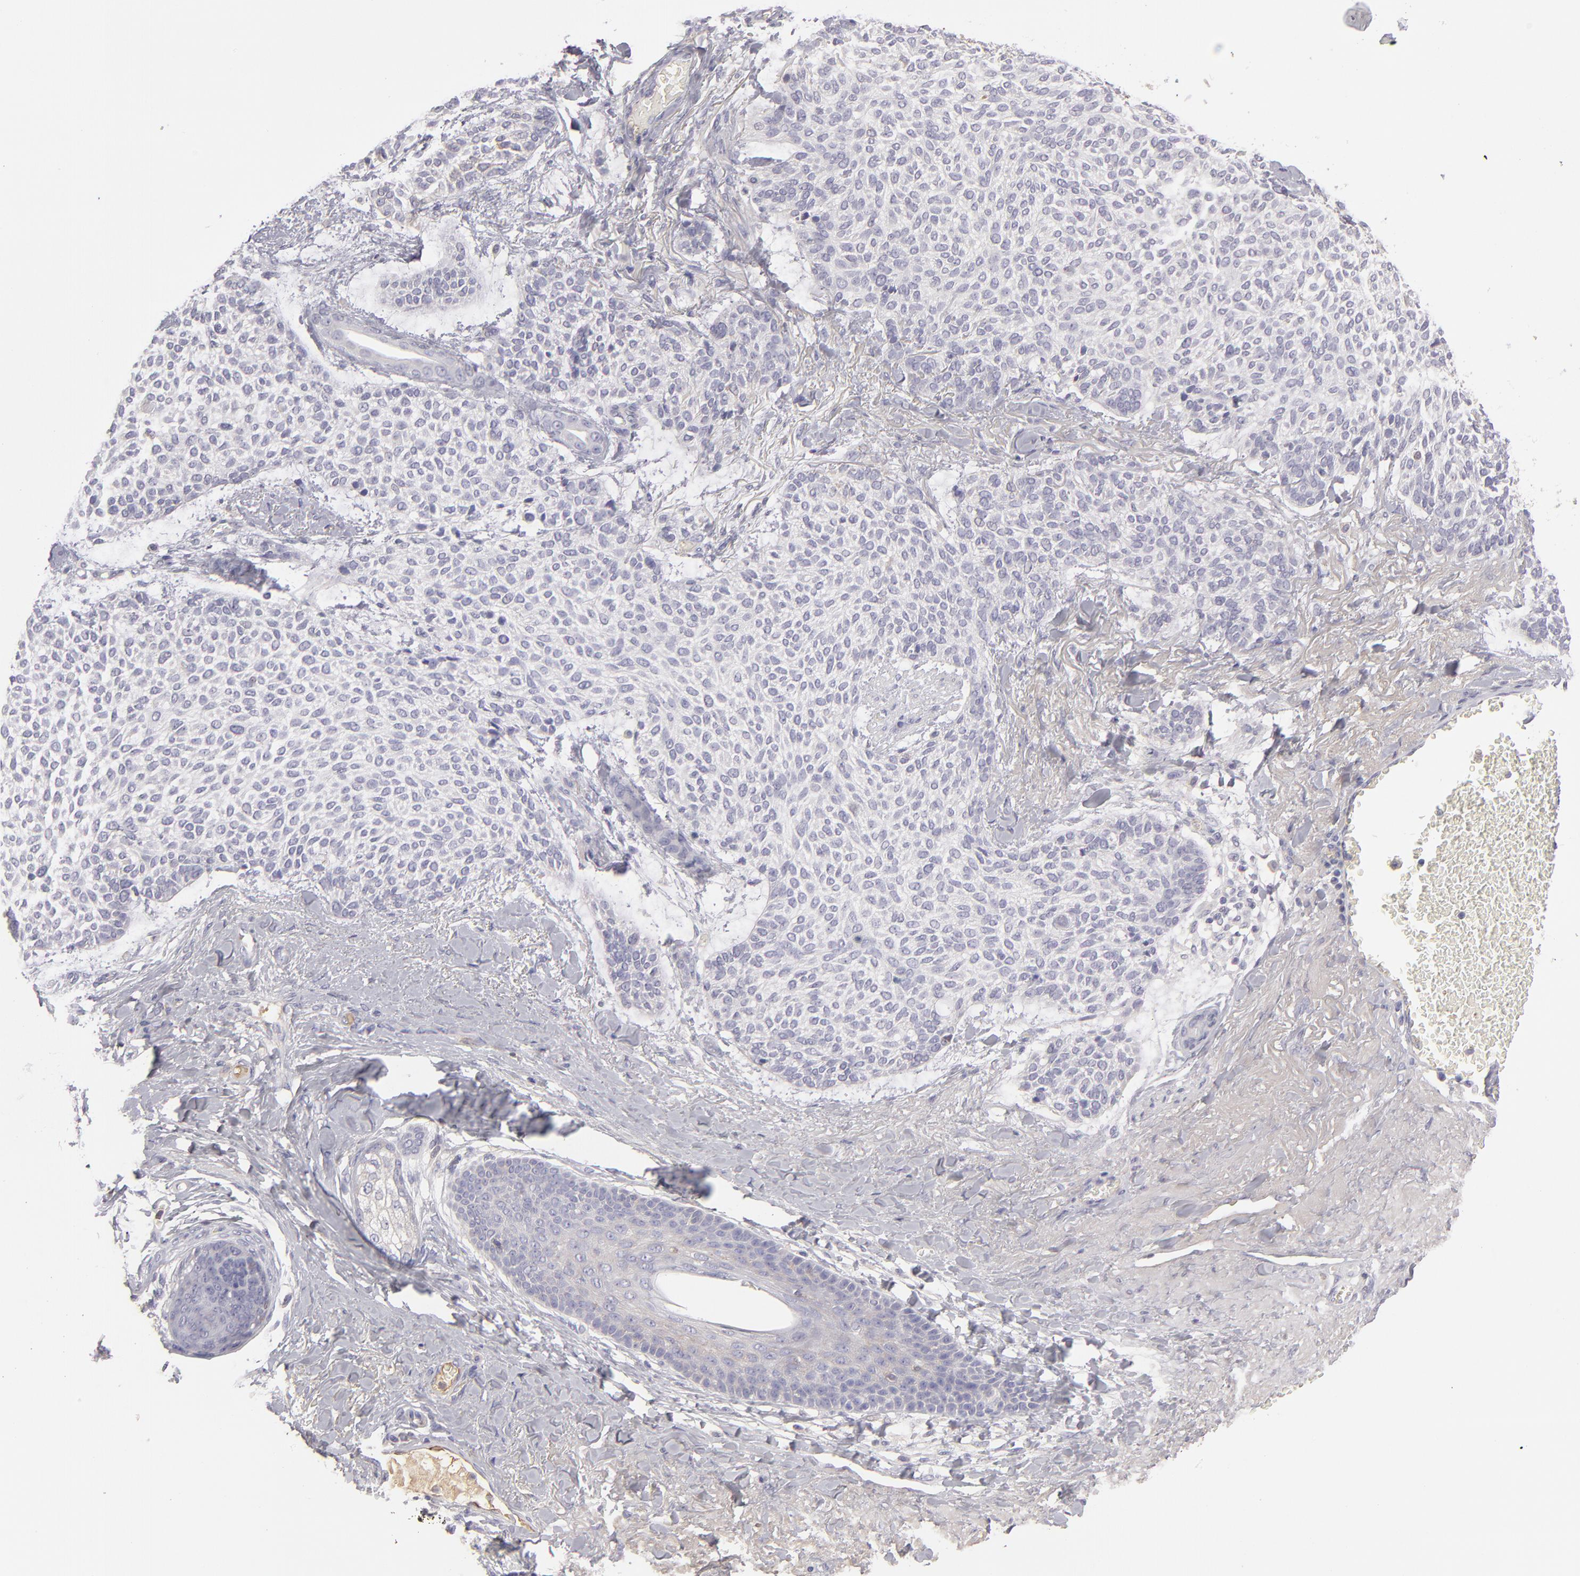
{"staining": {"intensity": "negative", "quantity": "none", "location": "none"}, "tissue": "skin cancer", "cell_type": "Tumor cells", "image_type": "cancer", "snomed": [{"axis": "morphology", "description": "Normal tissue, NOS"}, {"axis": "morphology", "description": "Basal cell carcinoma"}, {"axis": "topography", "description": "Skin"}], "caption": "Skin cancer (basal cell carcinoma) stained for a protein using immunohistochemistry exhibits no expression tumor cells.", "gene": "ABCC4", "patient": {"sex": "female", "age": 70}}